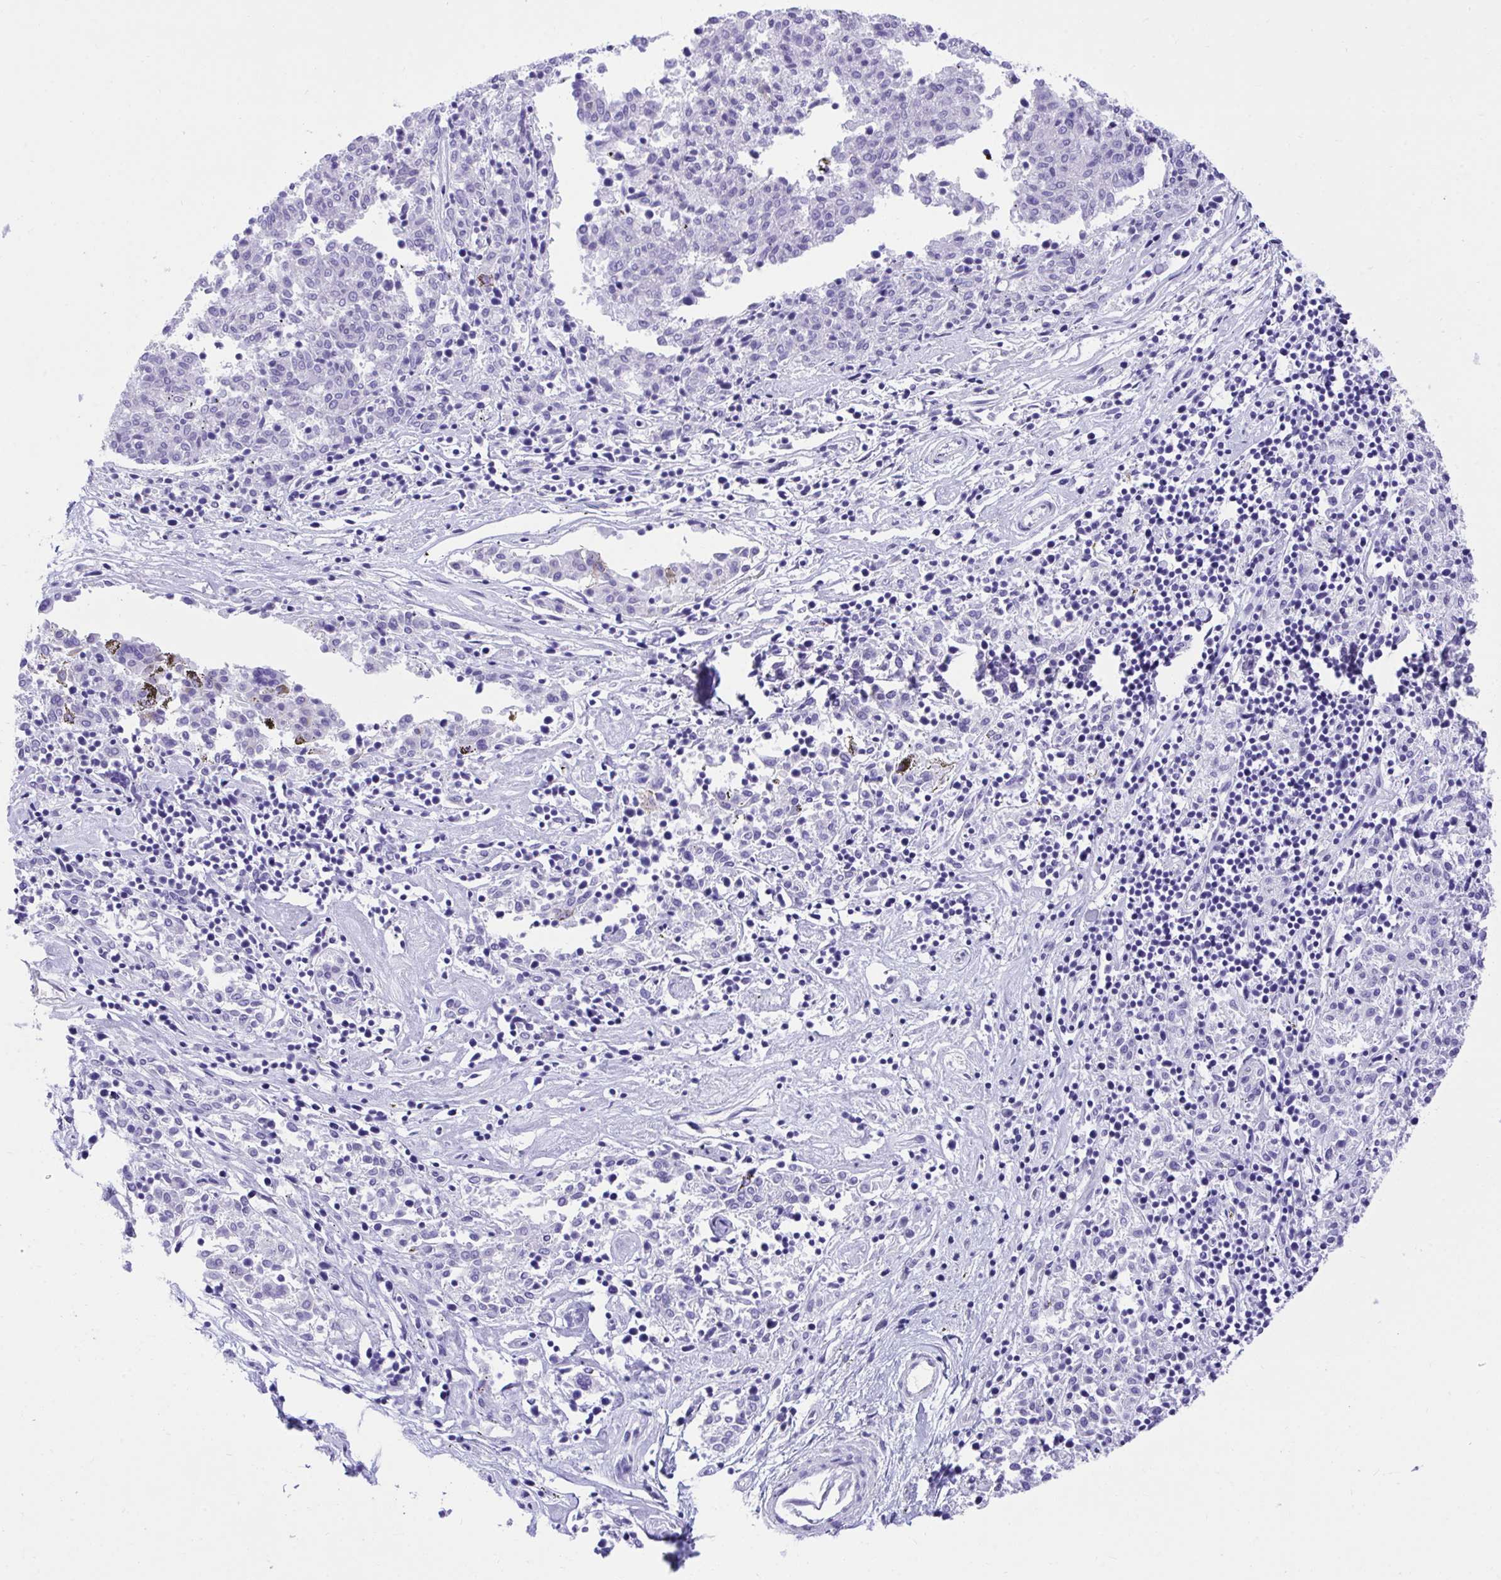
{"staining": {"intensity": "negative", "quantity": "none", "location": "none"}, "tissue": "melanoma", "cell_type": "Tumor cells", "image_type": "cancer", "snomed": [{"axis": "morphology", "description": "Malignant melanoma, NOS"}, {"axis": "topography", "description": "Skin"}], "caption": "Tumor cells show no significant positivity in melanoma.", "gene": "KCNN4", "patient": {"sex": "female", "age": 72}}